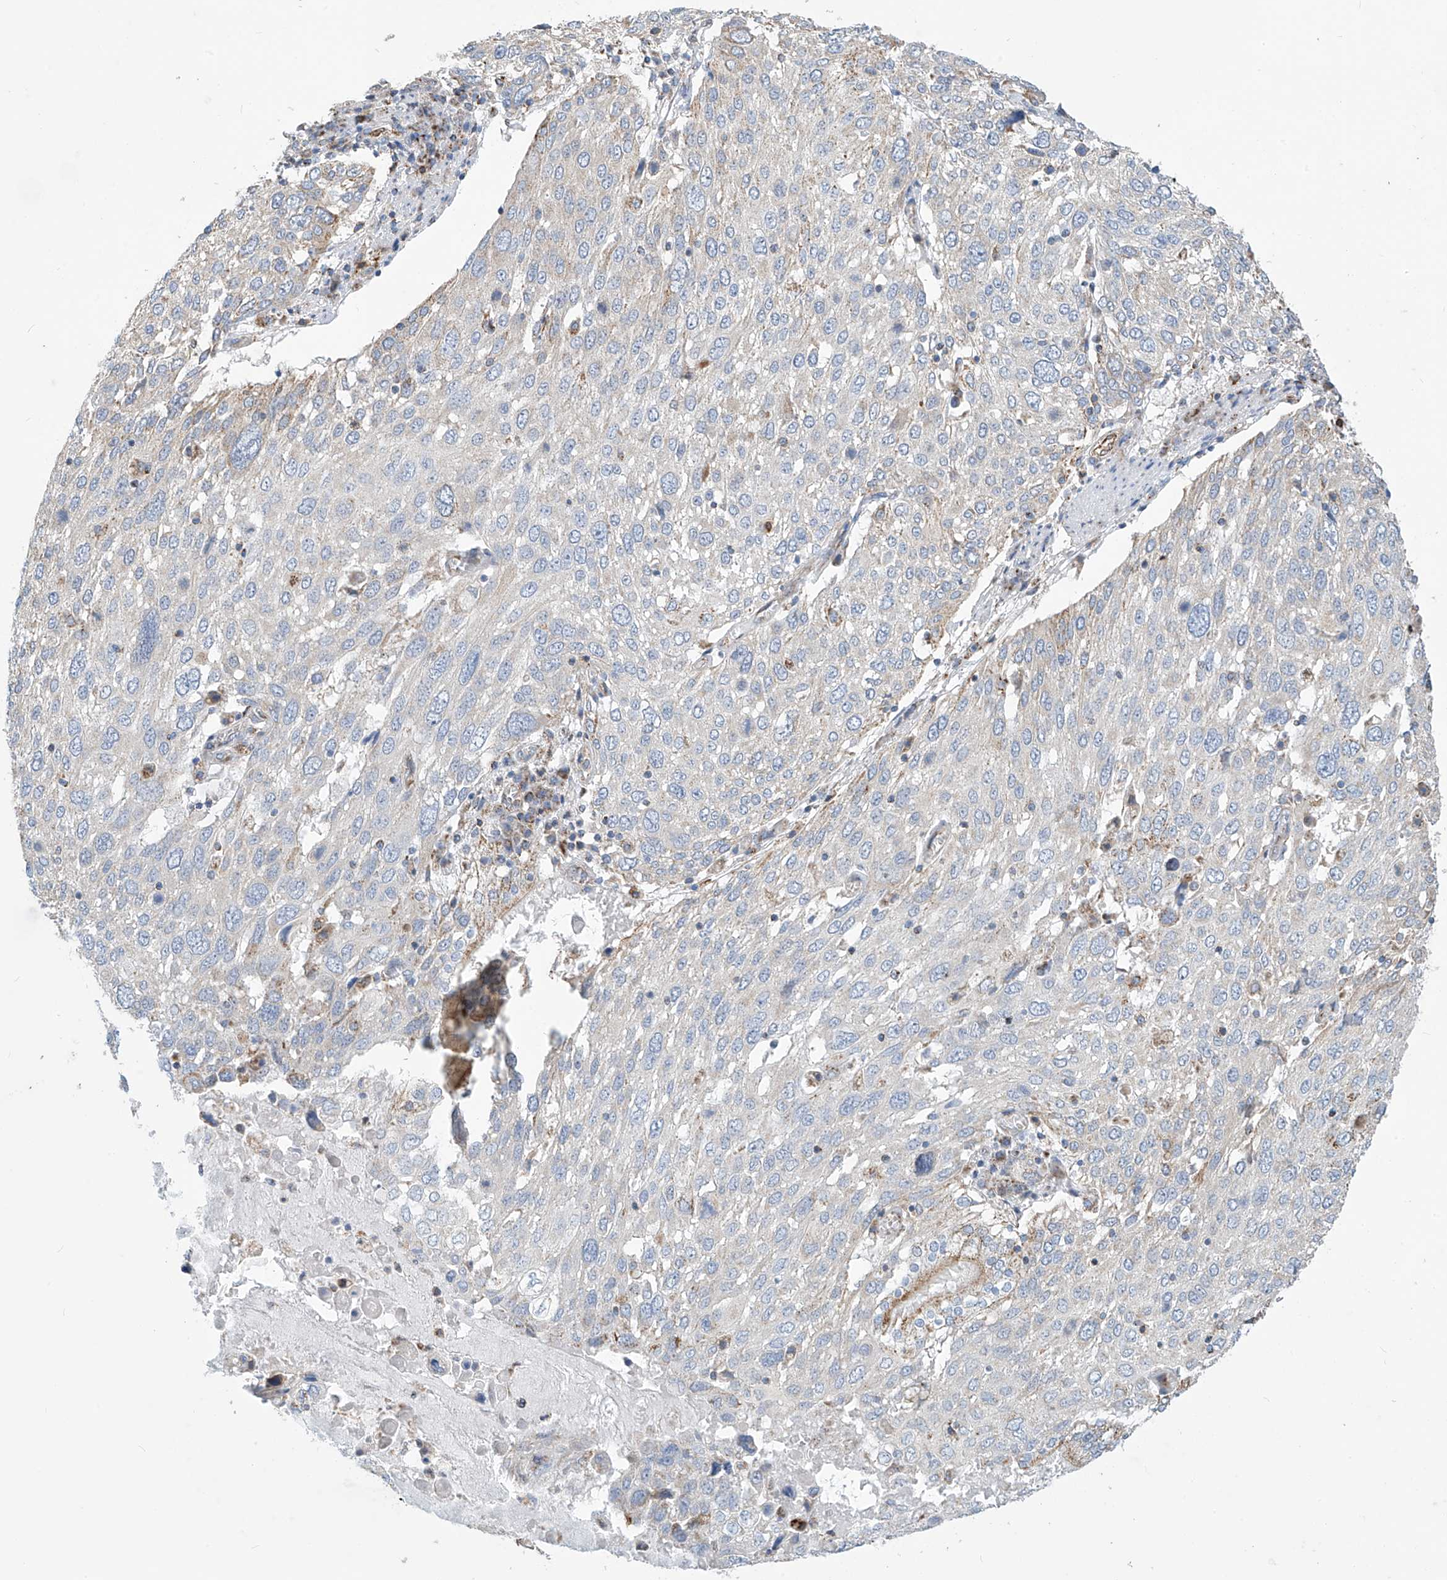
{"staining": {"intensity": "negative", "quantity": "none", "location": "none"}, "tissue": "lung cancer", "cell_type": "Tumor cells", "image_type": "cancer", "snomed": [{"axis": "morphology", "description": "Squamous cell carcinoma, NOS"}, {"axis": "topography", "description": "Lung"}], "caption": "Tumor cells show no significant protein expression in lung cancer (squamous cell carcinoma).", "gene": "EIF5B", "patient": {"sex": "male", "age": 65}}